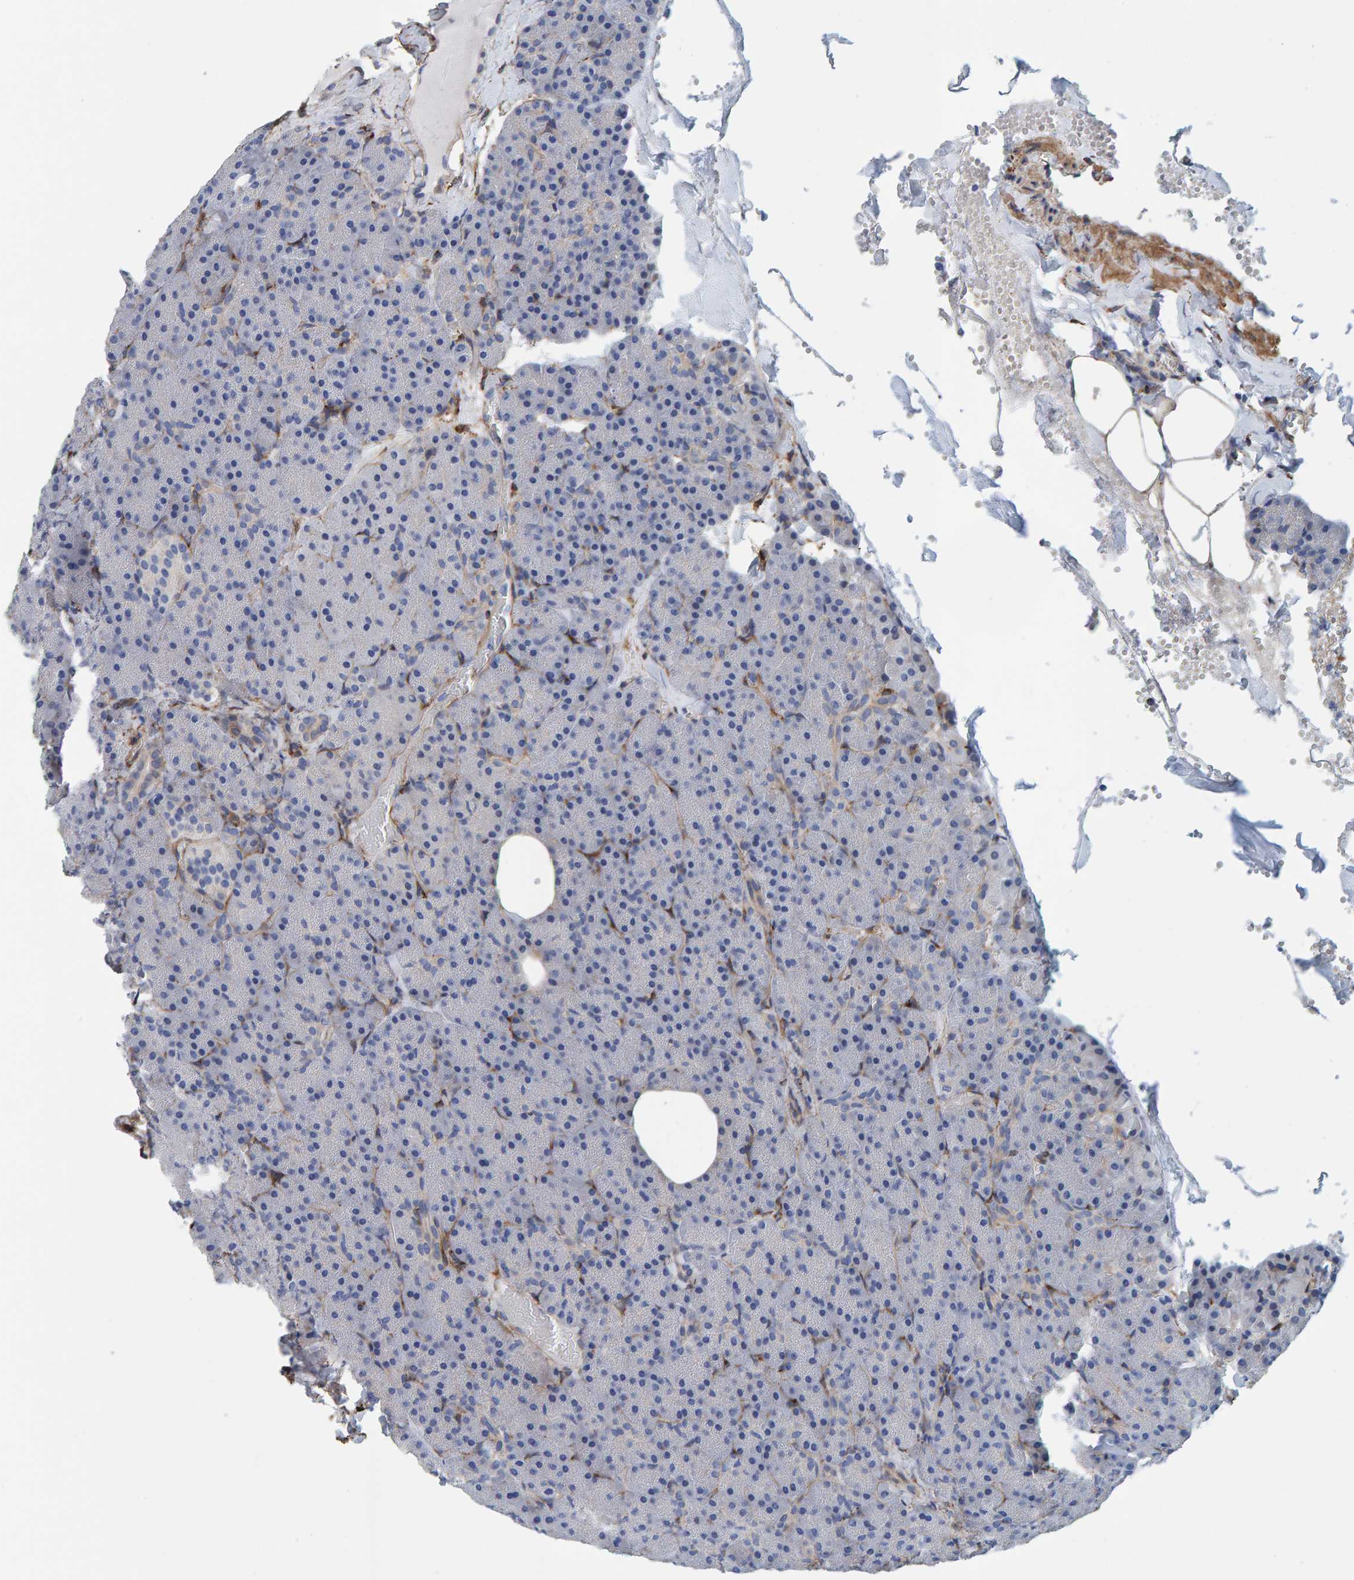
{"staining": {"intensity": "weak", "quantity": "25%-75%", "location": "cytoplasmic/membranous"}, "tissue": "pancreas", "cell_type": "Exocrine glandular cells", "image_type": "normal", "snomed": [{"axis": "morphology", "description": "Normal tissue, NOS"}, {"axis": "morphology", "description": "Carcinoid, malignant, NOS"}, {"axis": "topography", "description": "Pancreas"}], "caption": "Immunohistochemistry image of normal pancreas: human pancreas stained using immunohistochemistry demonstrates low levels of weak protein expression localized specifically in the cytoplasmic/membranous of exocrine glandular cells, appearing as a cytoplasmic/membranous brown color.", "gene": "LRP1", "patient": {"sex": "female", "age": 35}}